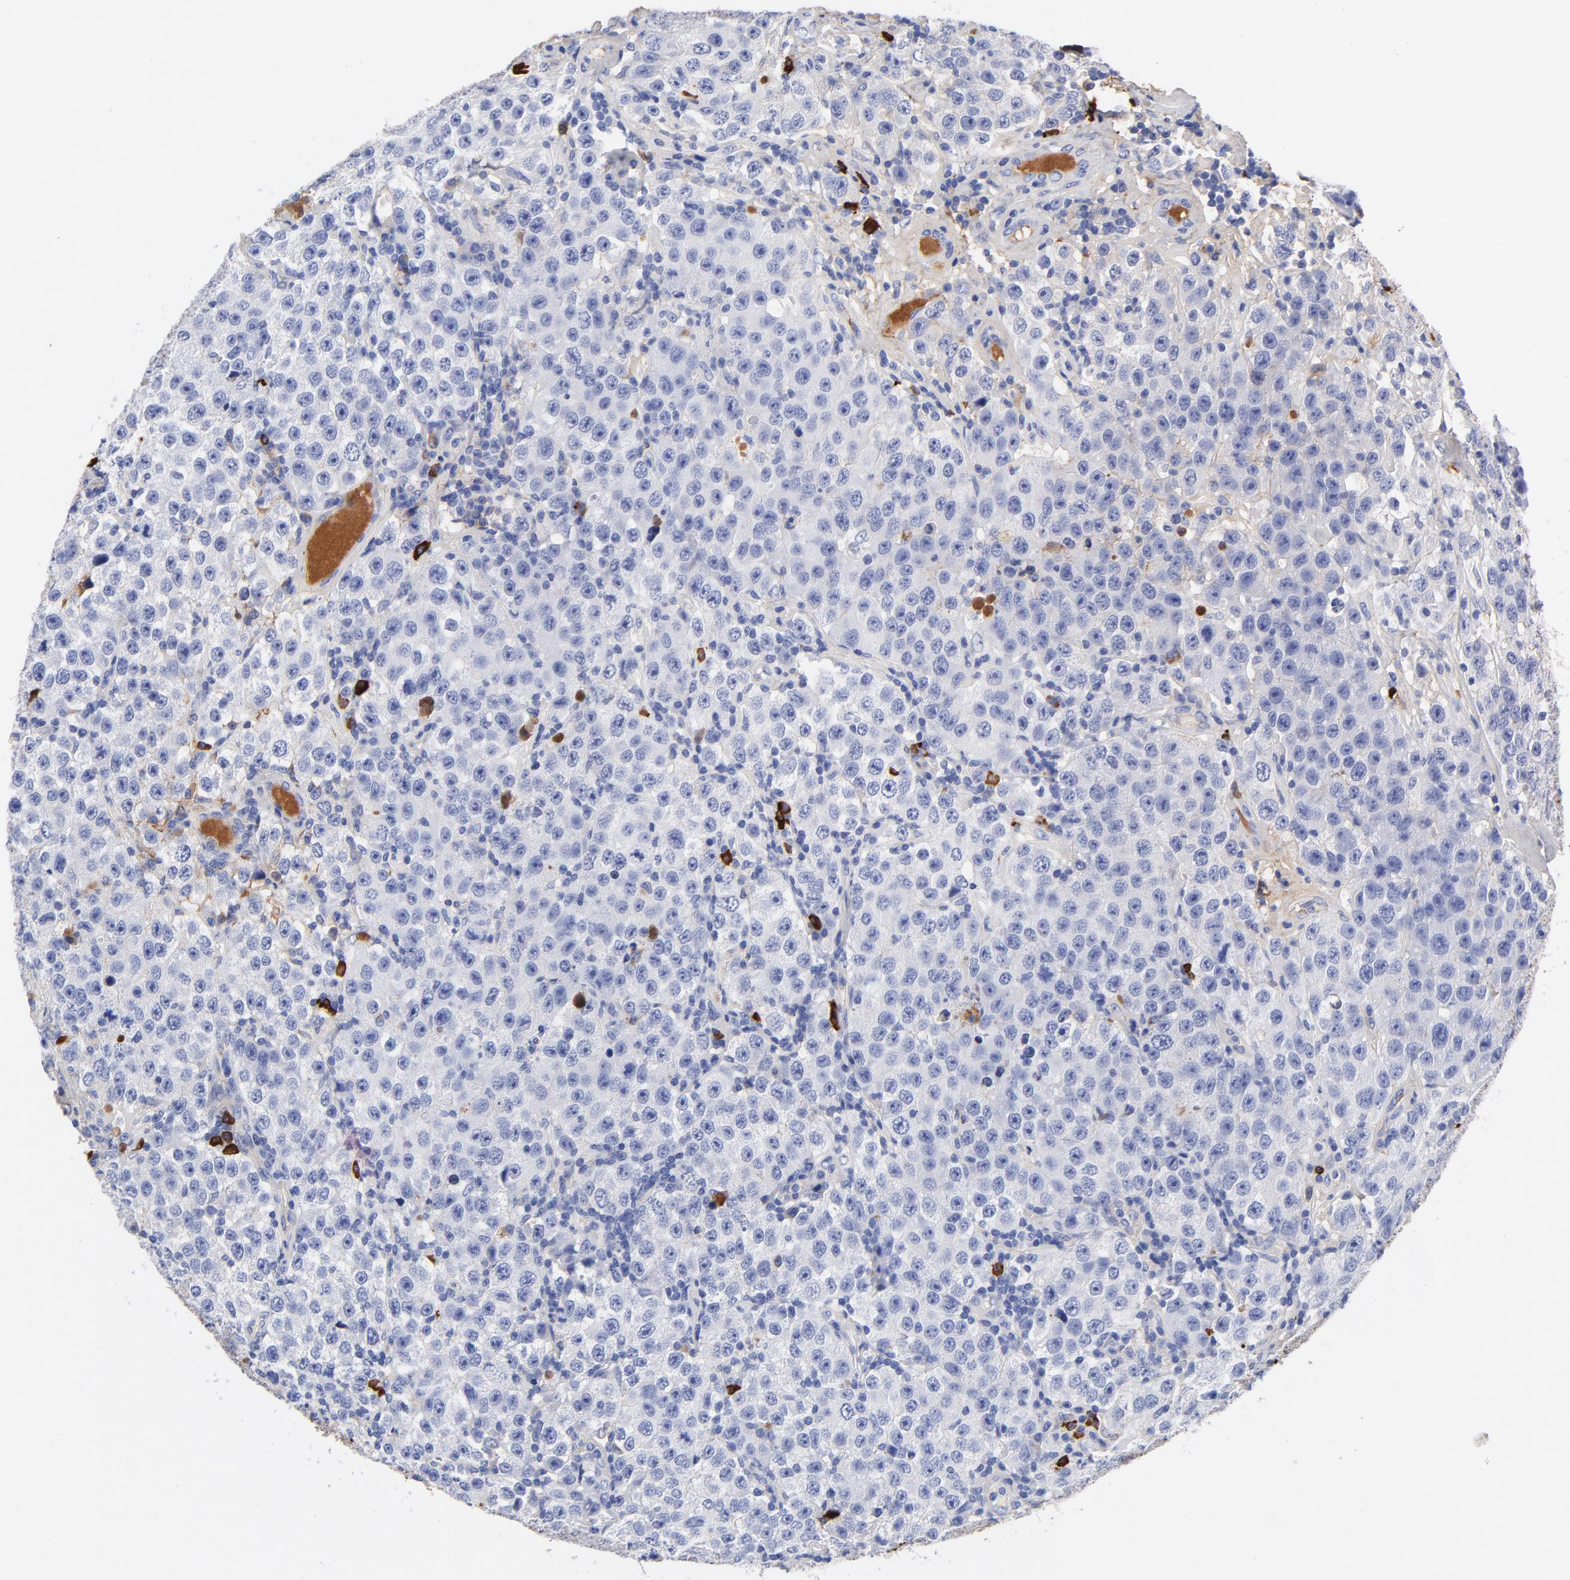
{"staining": {"intensity": "moderate", "quantity": "<25%", "location": "cytoplasmic/membranous"}, "tissue": "testis cancer", "cell_type": "Tumor cells", "image_type": "cancer", "snomed": [{"axis": "morphology", "description": "Seminoma, NOS"}, {"axis": "topography", "description": "Testis"}], "caption": "Immunohistochemical staining of testis seminoma demonstrates low levels of moderate cytoplasmic/membranous positivity in approximately <25% of tumor cells.", "gene": "IGLV3-10", "patient": {"sex": "male", "age": 52}}